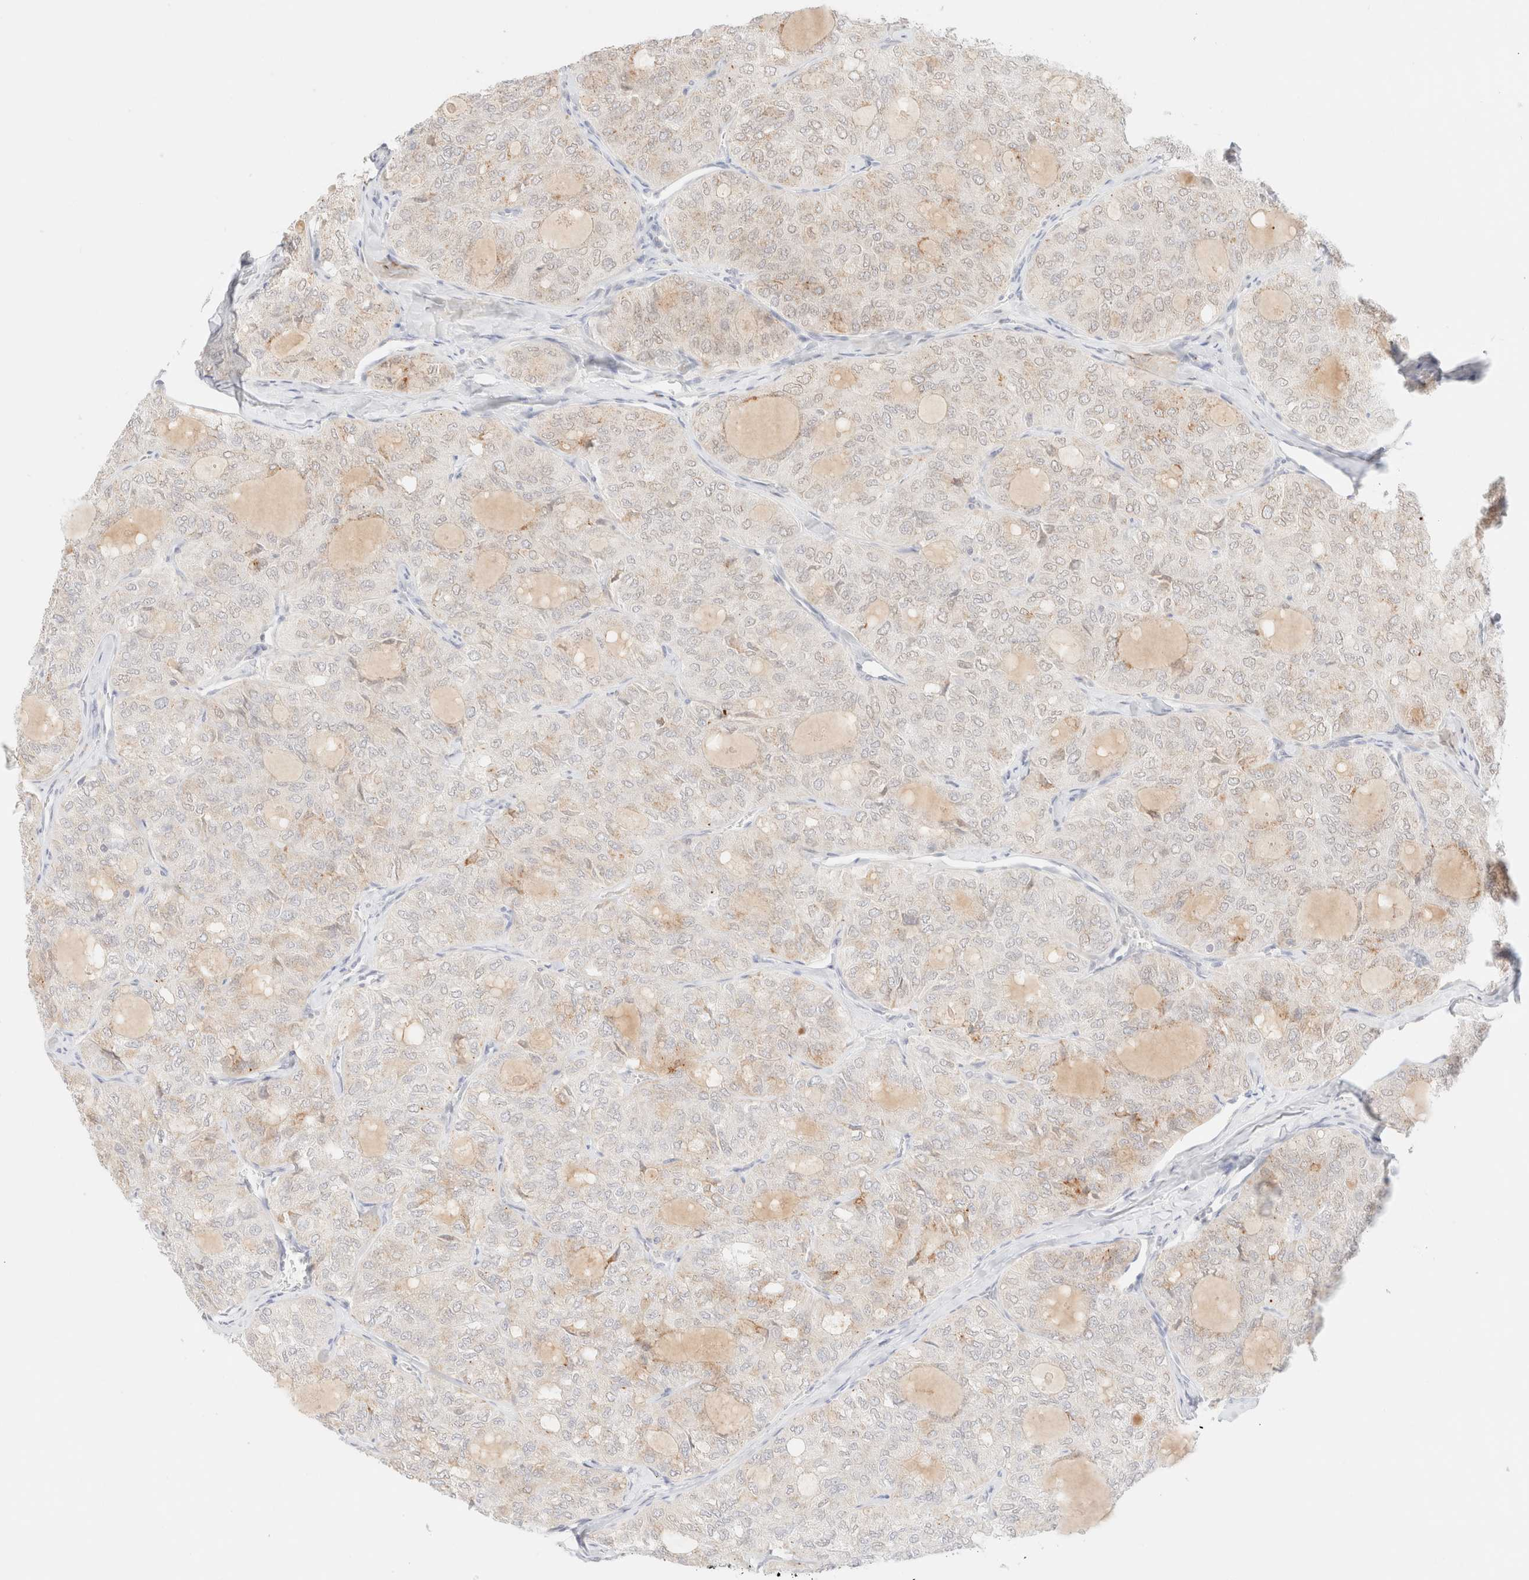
{"staining": {"intensity": "weak", "quantity": "<25%", "location": "cytoplasmic/membranous,nuclear"}, "tissue": "thyroid cancer", "cell_type": "Tumor cells", "image_type": "cancer", "snomed": [{"axis": "morphology", "description": "Follicular adenoma carcinoma, NOS"}, {"axis": "topography", "description": "Thyroid gland"}], "caption": "High power microscopy micrograph of an immunohistochemistry photomicrograph of thyroid follicular adenoma carcinoma, revealing no significant positivity in tumor cells.", "gene": "ZNF770", "patient": {"sex": "male", "age": 75}}